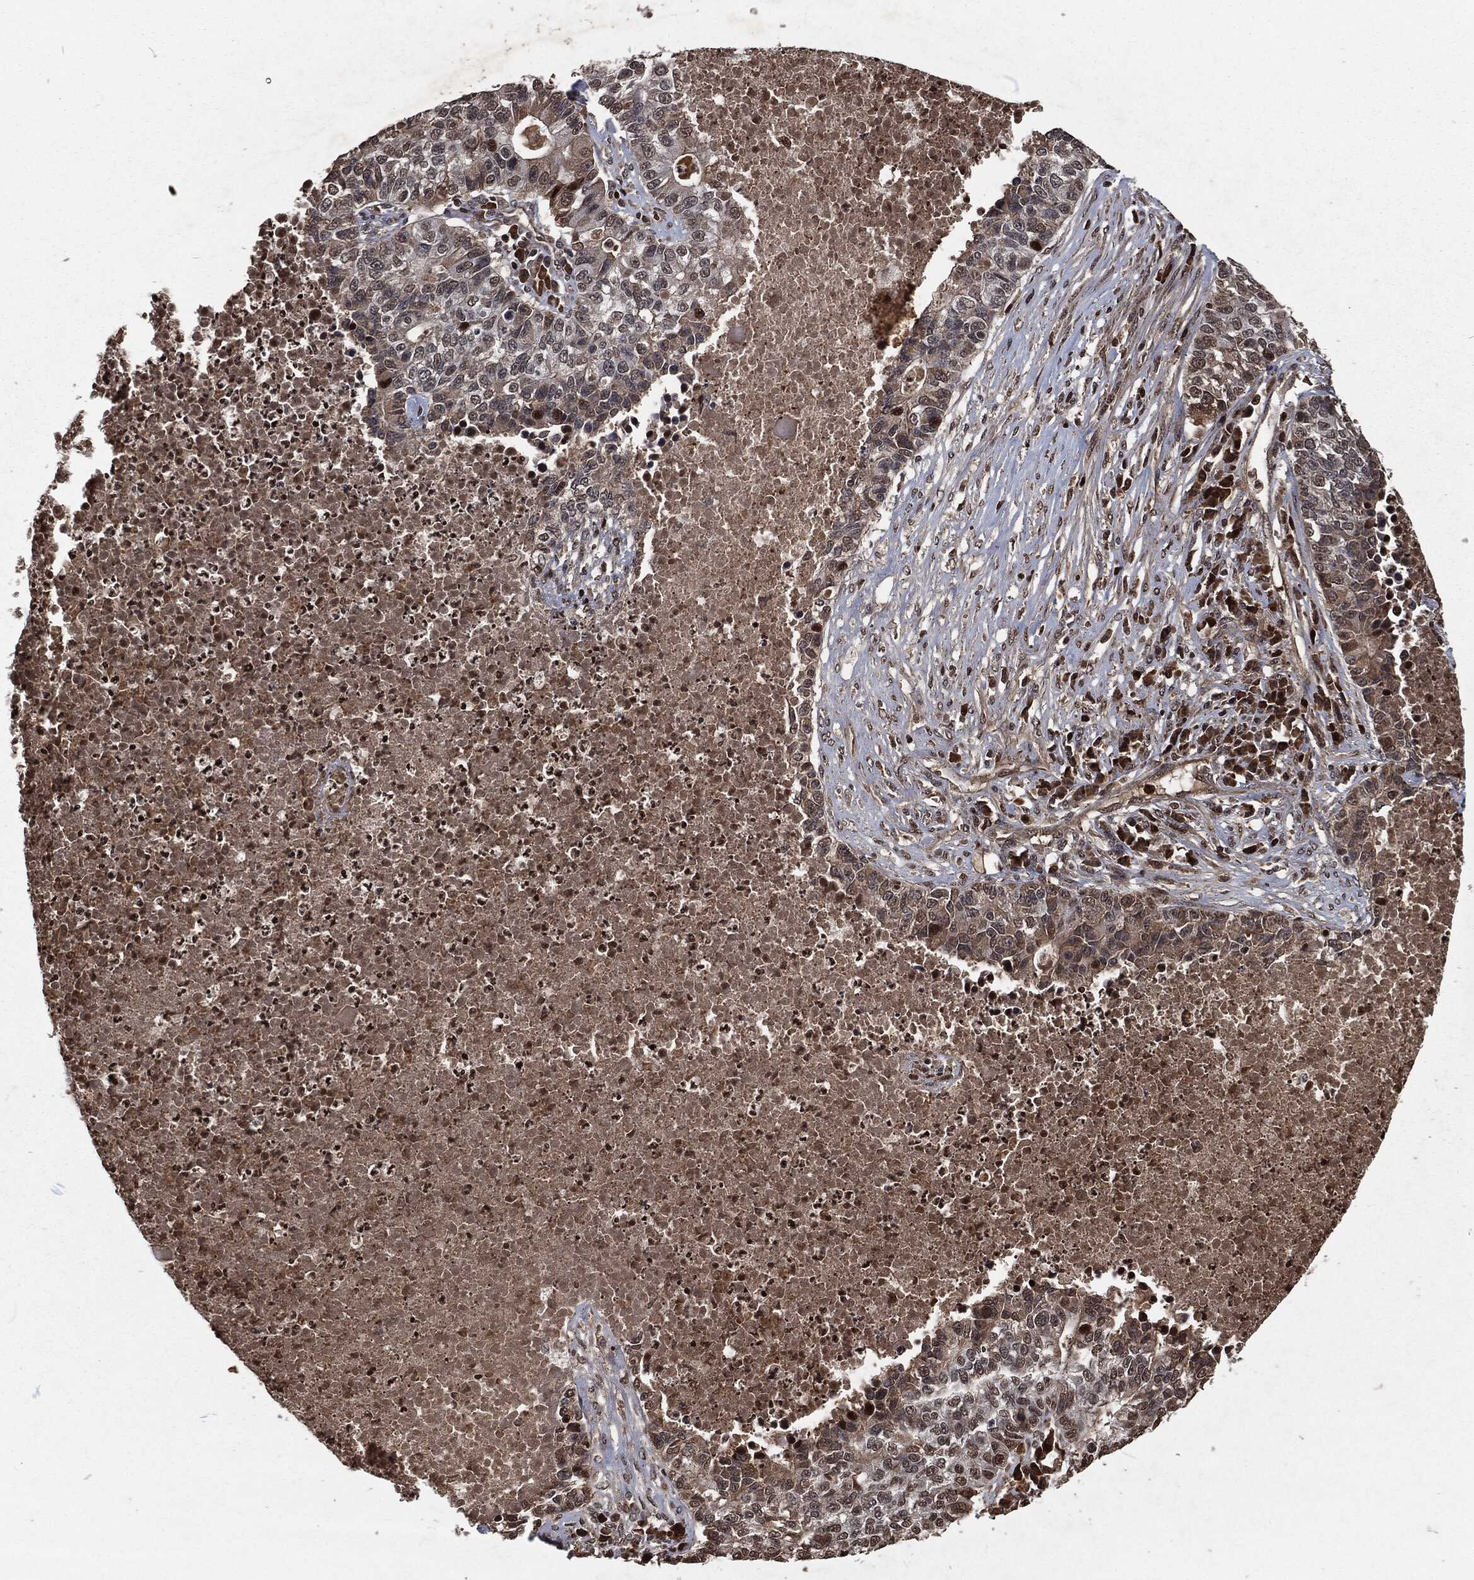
{"staining": {"intensity": "strong", "quantity": "<25%", "location": "nuclear"}, "tissue": "lung cancer", "cell_type": "Tumor cells", "image_type": "cancer", "snomed": [{"axis": "morphology", "description": "Adenocarcinoma, NOS"}, {"axis": "topography", "description": "Lung"}], "caption": "There is medium levels of strong nuclear positivity in tumor cells of lung cancer (adenocarcinoma), as demonstrated by immunohistochemical staining (brown color).", "gene": "SNAI1", "patient": {"sex": "male", "age": 57}}